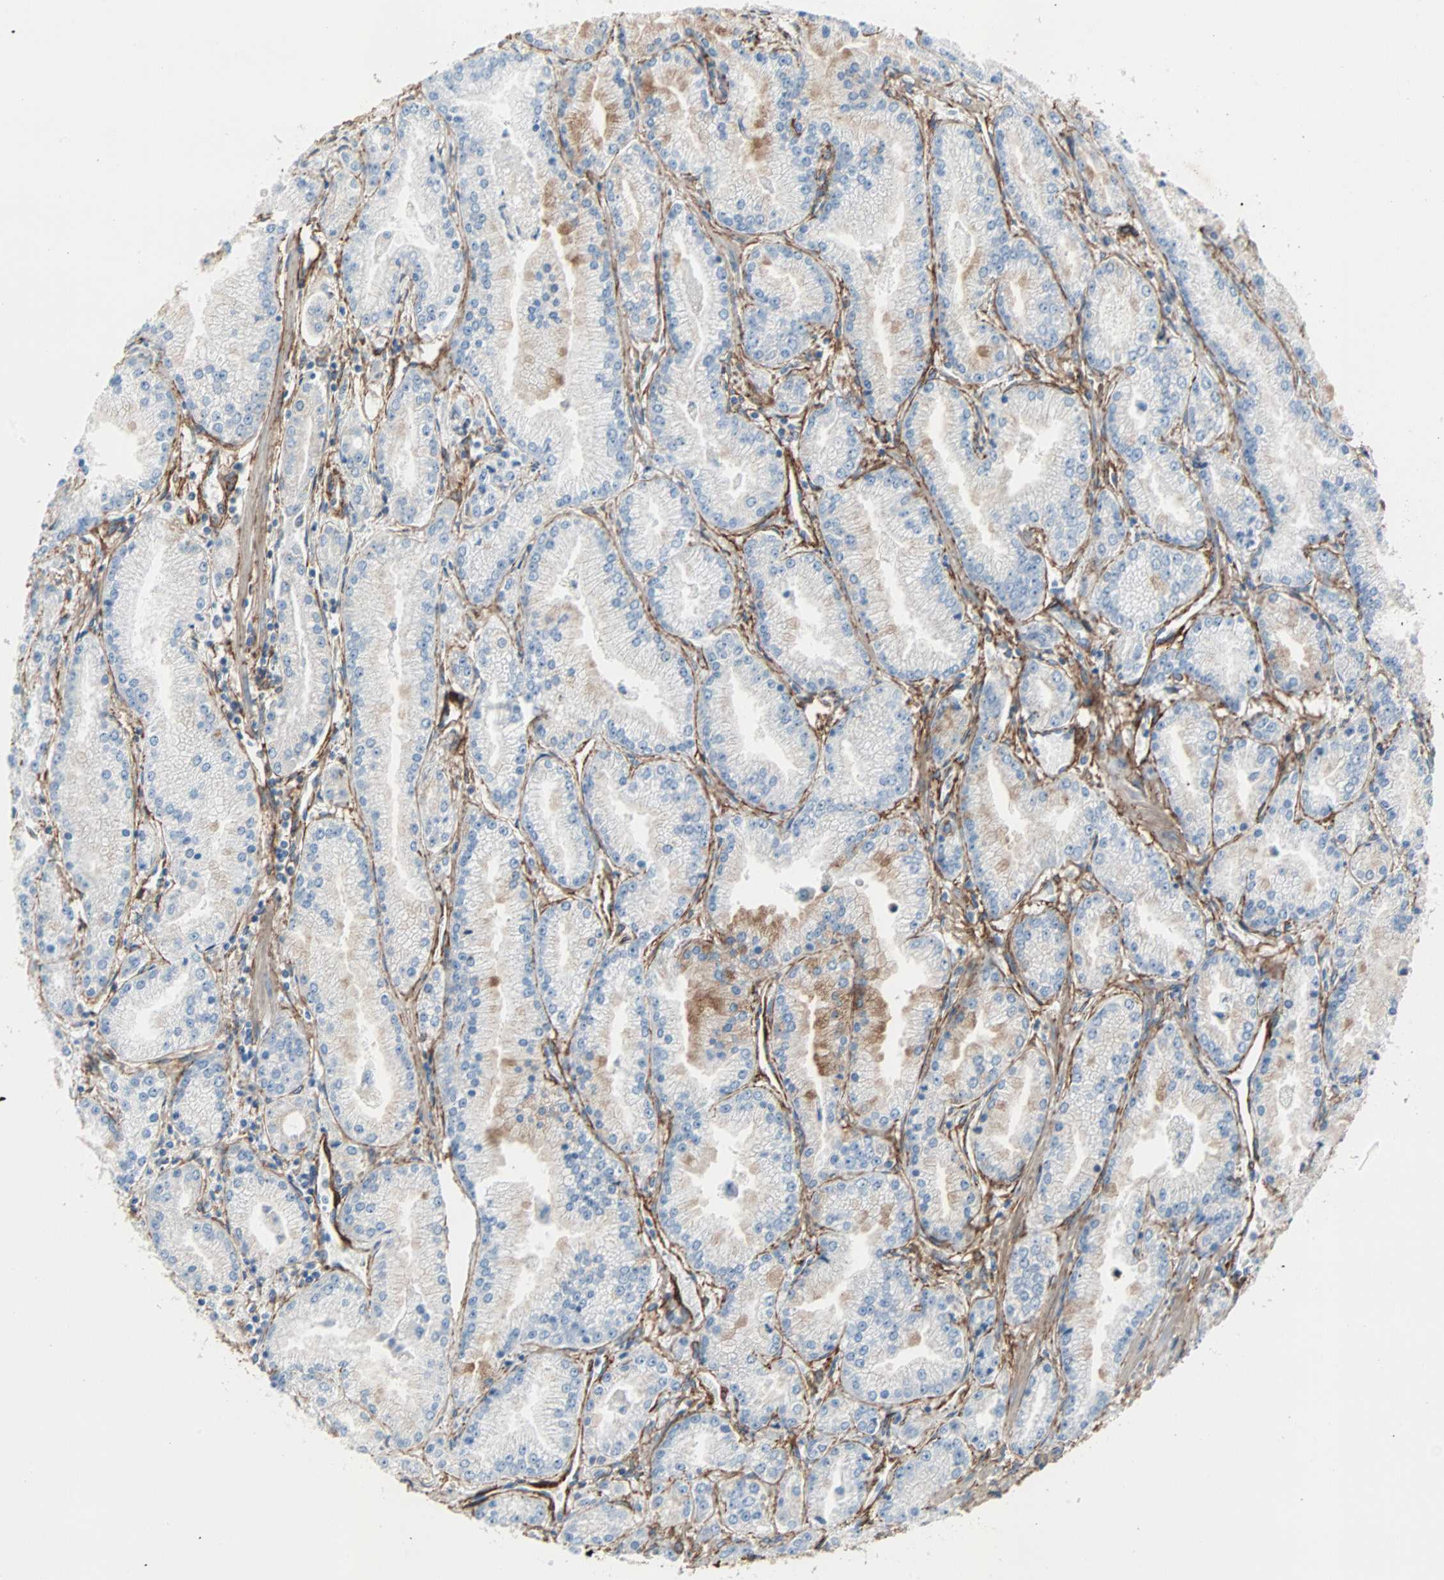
{"staining": {"intensity": "weak", "quantity": "<25%", "location": "cytoplasmic/membranous"}, "tissue": "prostate cancer", "cell_type": "Tumor cells", "image_type": "cancer", "snomed": [{"axis": "morphology", "description": "Adenocarcinoma, High grade"}, {"axis": "topography", "description": "Prostate"}], "caption": "There is no significant expression in tumor cells of prostate adenocarcinoma (high-grade). The staining was performed using DAB (3,3'-diaminobenzidine) to visualize the protein expression in brown, while the nuclei were stained in blue with hematoxylin (Magnification: 20x).", "gene": "EPB41L2", "patient": {"sex": "male", "age": 61}}